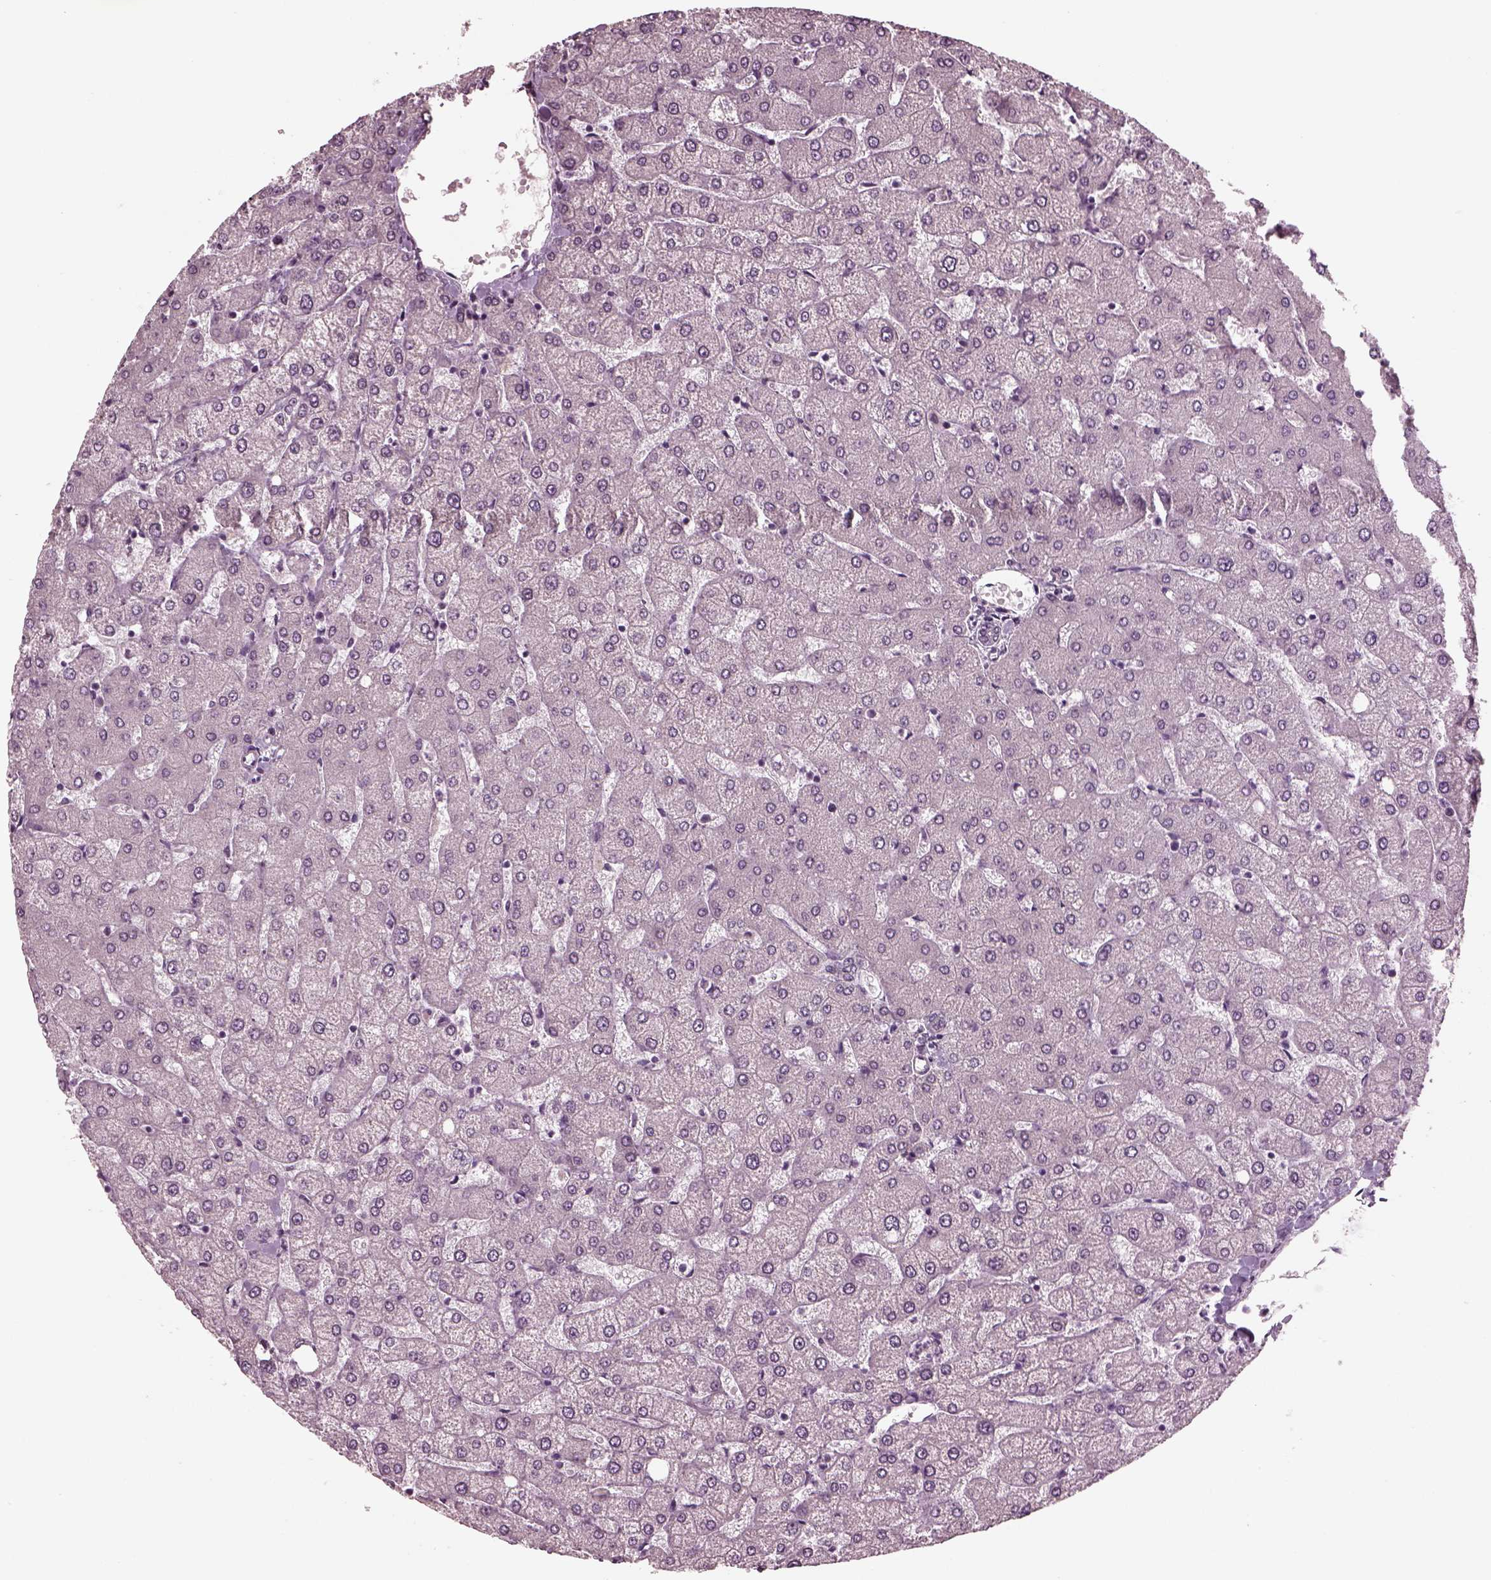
{"staining": {"intensity": "negative", "quantity": "none", "location": "none"}, "tissue": "liver", "cell_type": "Cholangiocytes", "image_type": "normal", "snomed": [{"axis": "morphology", "description": "Normal tissue, NOS"}, {"axis": "topography", "description": "Liver"}], "caption": "Protein analysis of normal liver shows no significant positivity in cholangiocytes.", "gene": "CLCN4", "patient": {"sex": "female", "age": 54}}